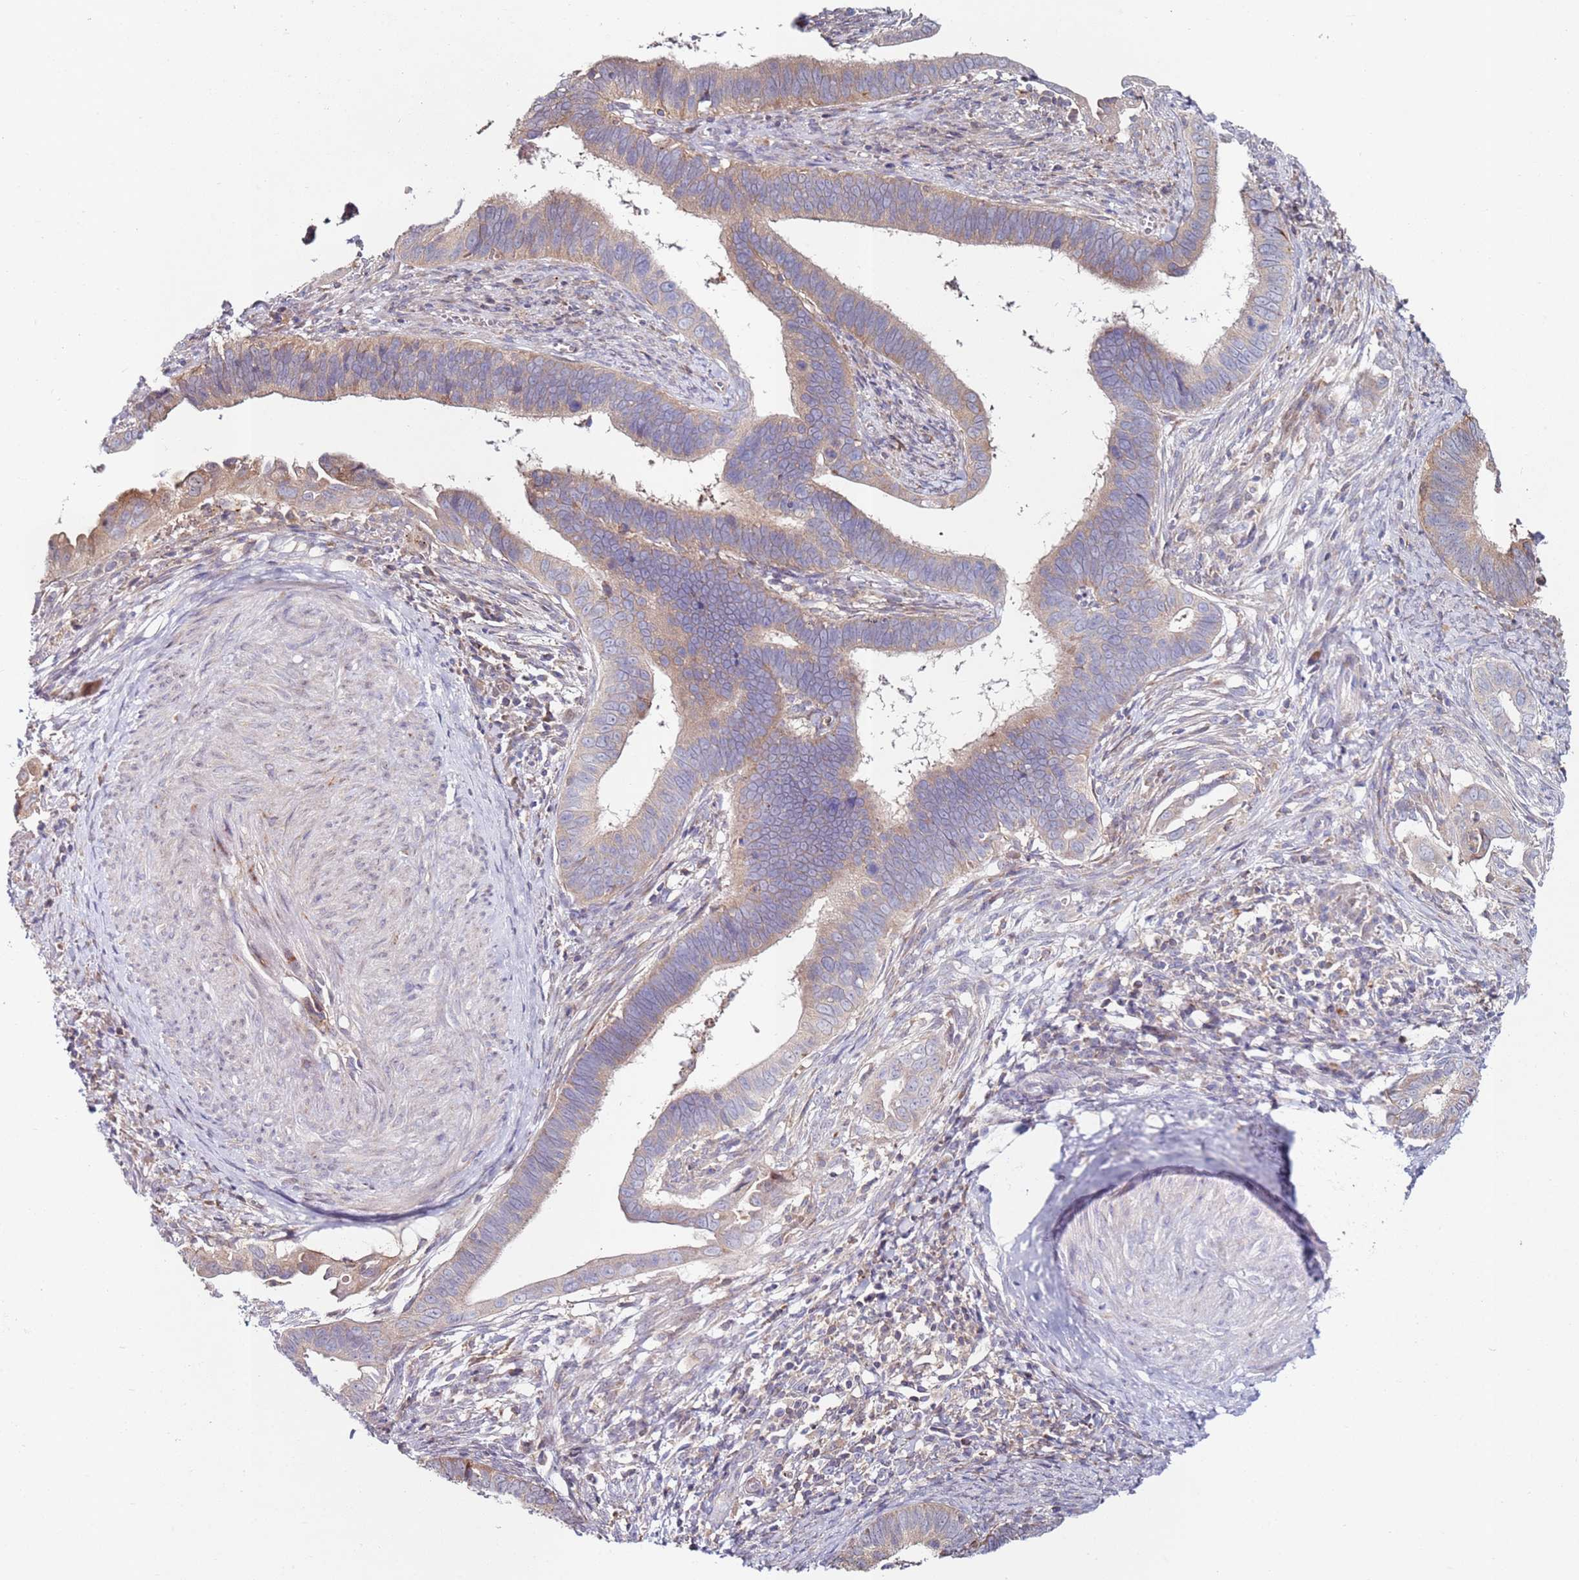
{"staining": {"intensity": "moderate", "quantity": ">75%", "location": "cytoplasmic/membranous"}, "tissue": "cervical cancer", "cell_type": "Tumor cells", "image_type": "cancer", "snomed": [{"axis": "morphology", "description": "Adenocarcinoma, NOS"}, {"axis": "topography", "description": "Cervix"}], "caption": "Immunohistochemistry of human adenocarcinoma (cervical) reveals medium levels of moderate cytoplasmic/membranous expression in approximately >75% of tumor cells.", "gene": "CNOT9", "patient": {"sex": "female", "age": 42}}